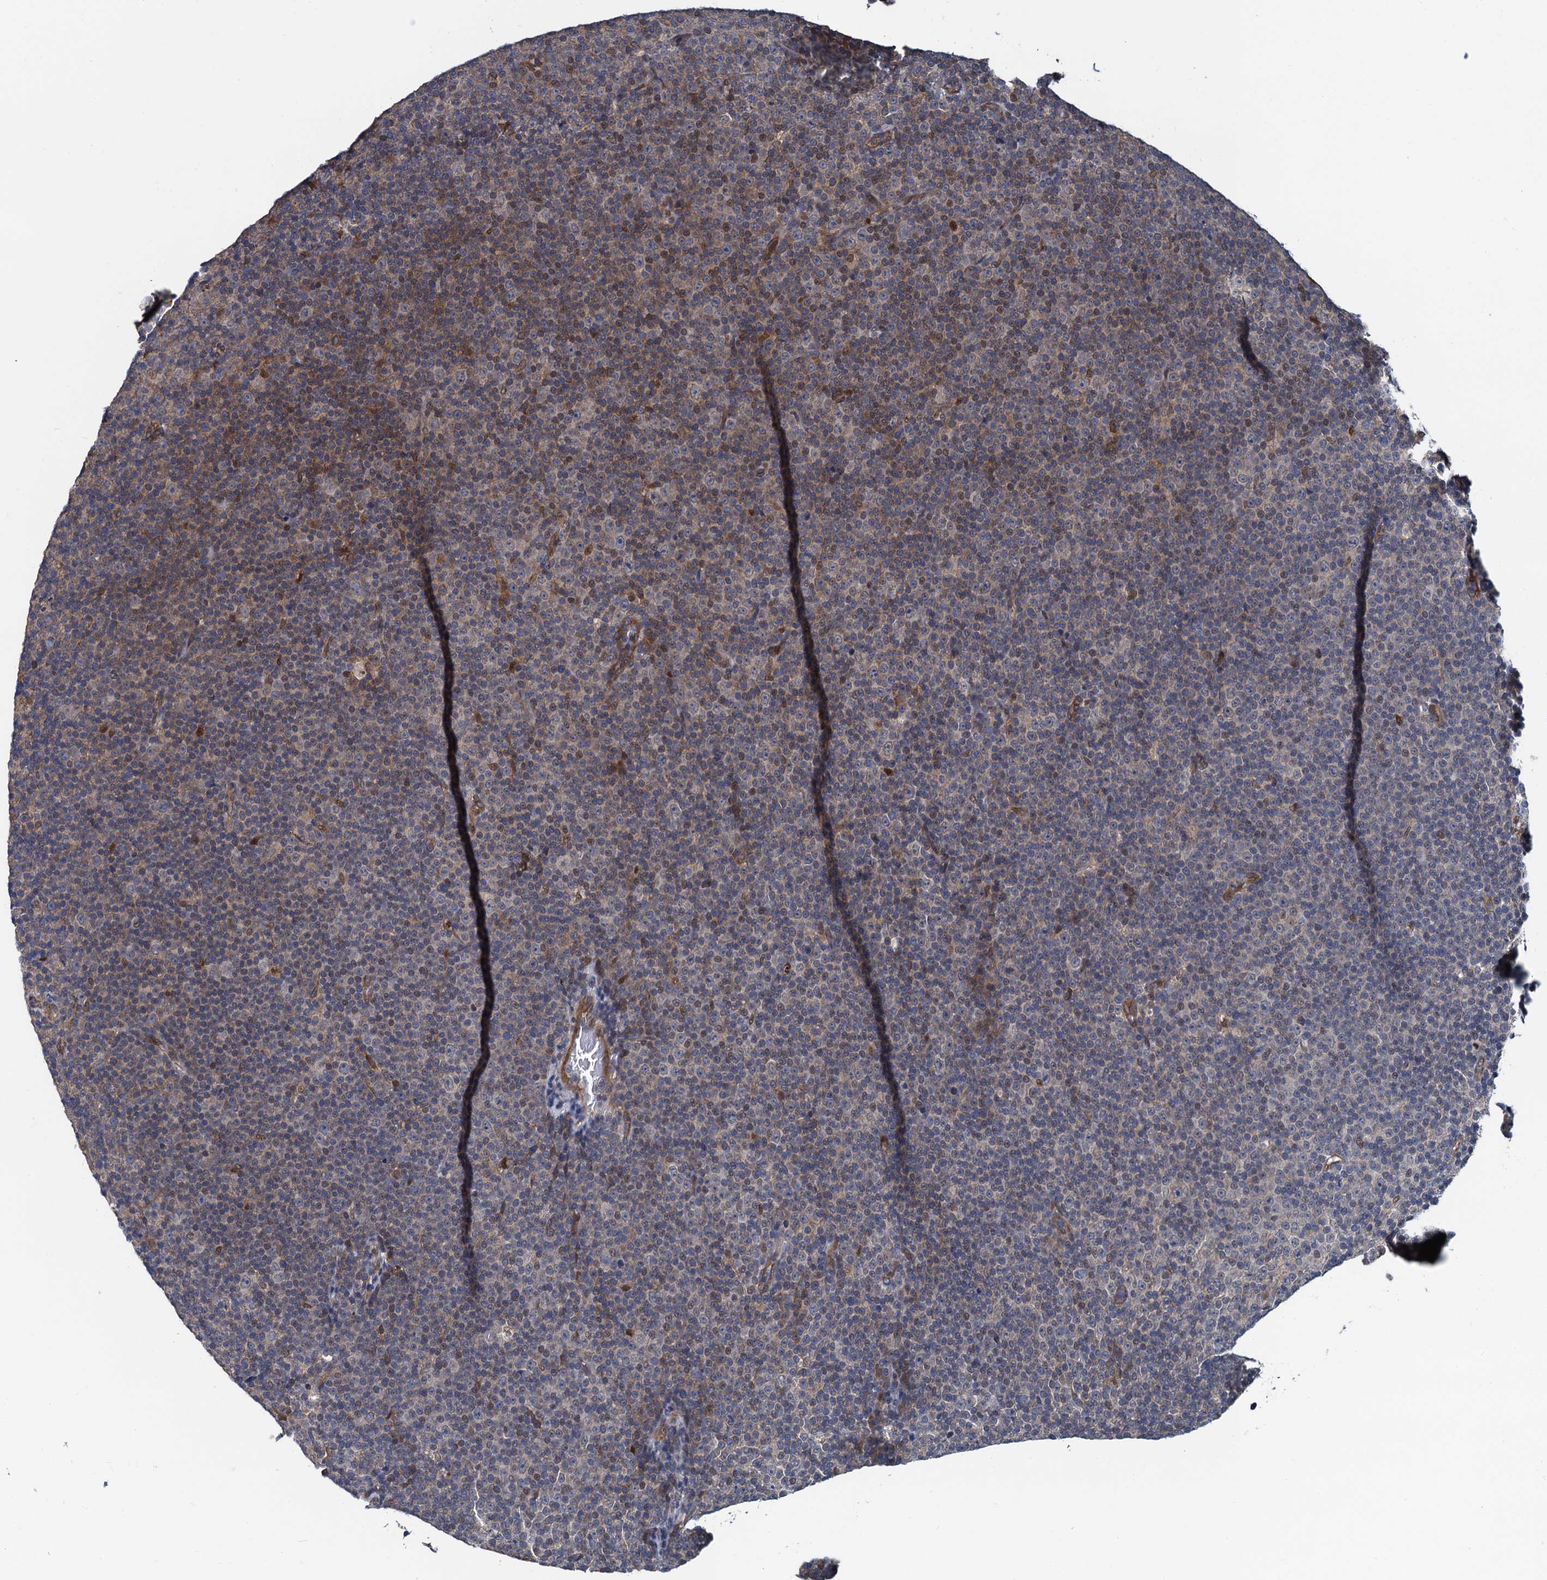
{"staining": {"intensity": "moderate", "quantity": "<25%", "location": "cytoplasmic/membranous"}, "tissue": "lymphoma", "cell_type": "Tumor cells", "image_type": "cancer", "snomed": [{"axis": "morphology", "description": "Malignant lymphoma, non-Hodgkin's type, Low grade"}, {"axis": "topography", "description": "Lymph node"}], "caption": "Moderate cytoplasmic/membranous staining for a protein is present in about <25% of tumor cells of lymphoma using IHC.", "gene": "RNF125", "patient": {"sex": "female", "age": 67}}